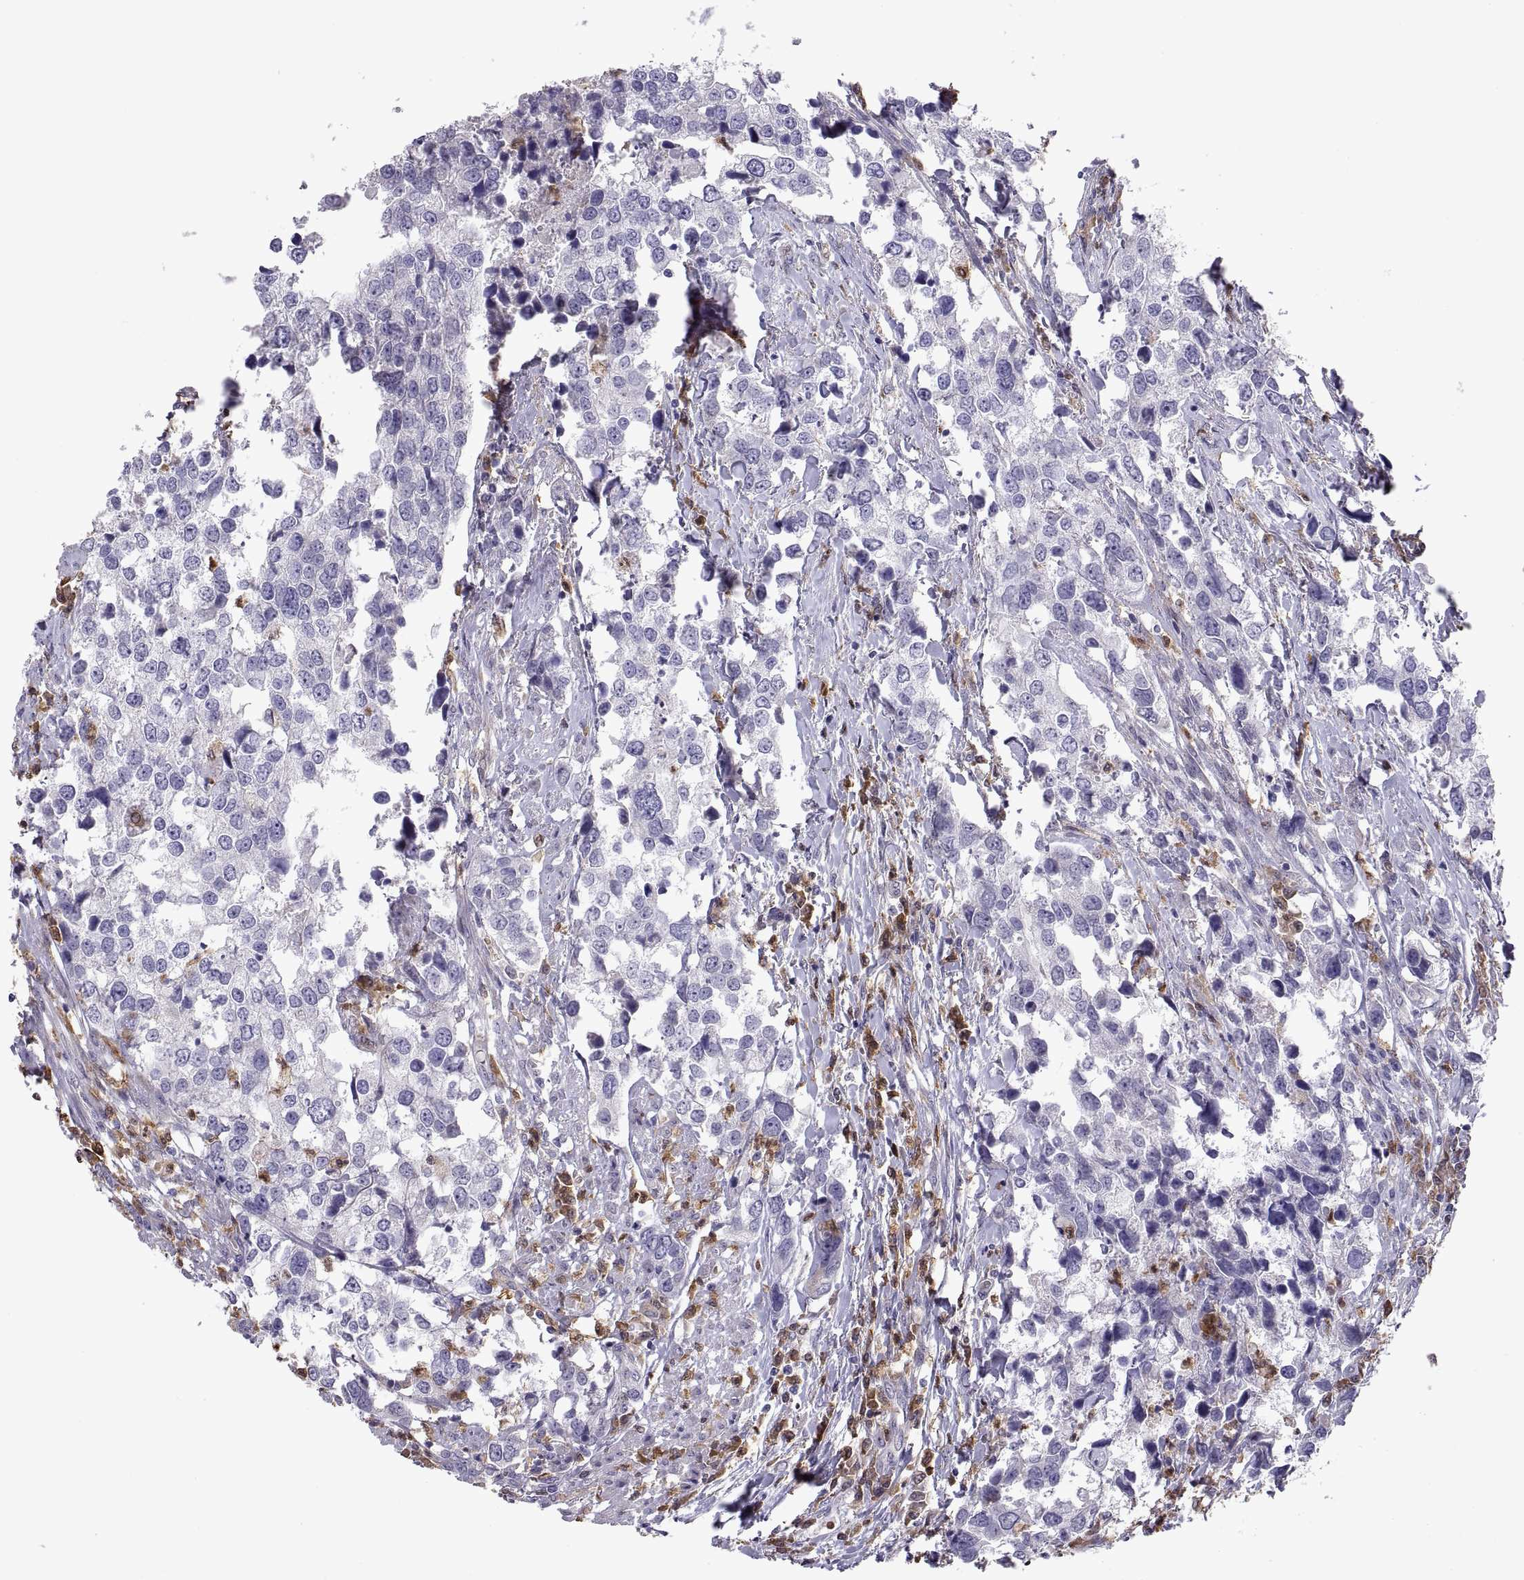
{"staining": {"intensity": "negative", "quantity": "none", "location": "none"}, "tissue": "urothelial cancer", "cell_type": "Tumor cells", "image_type": "cancer", "snomed": [{"axis": "morphology", "description": "Urothelial carcinoma, NOS"}, {"axis": "morphology", "description": "Urothelial carcinoma, High grade"}, {"axis": "topography", "description": "Urinary bladder"}], "caption": "IHC photomicrograph of neoplastic tissue: human transitional cell carcinoma stained with DAB demonstrates no significant protein positivity in tumor cells.", "gene": "DOK3", "patient": {"sex": "male", "age": 63}}